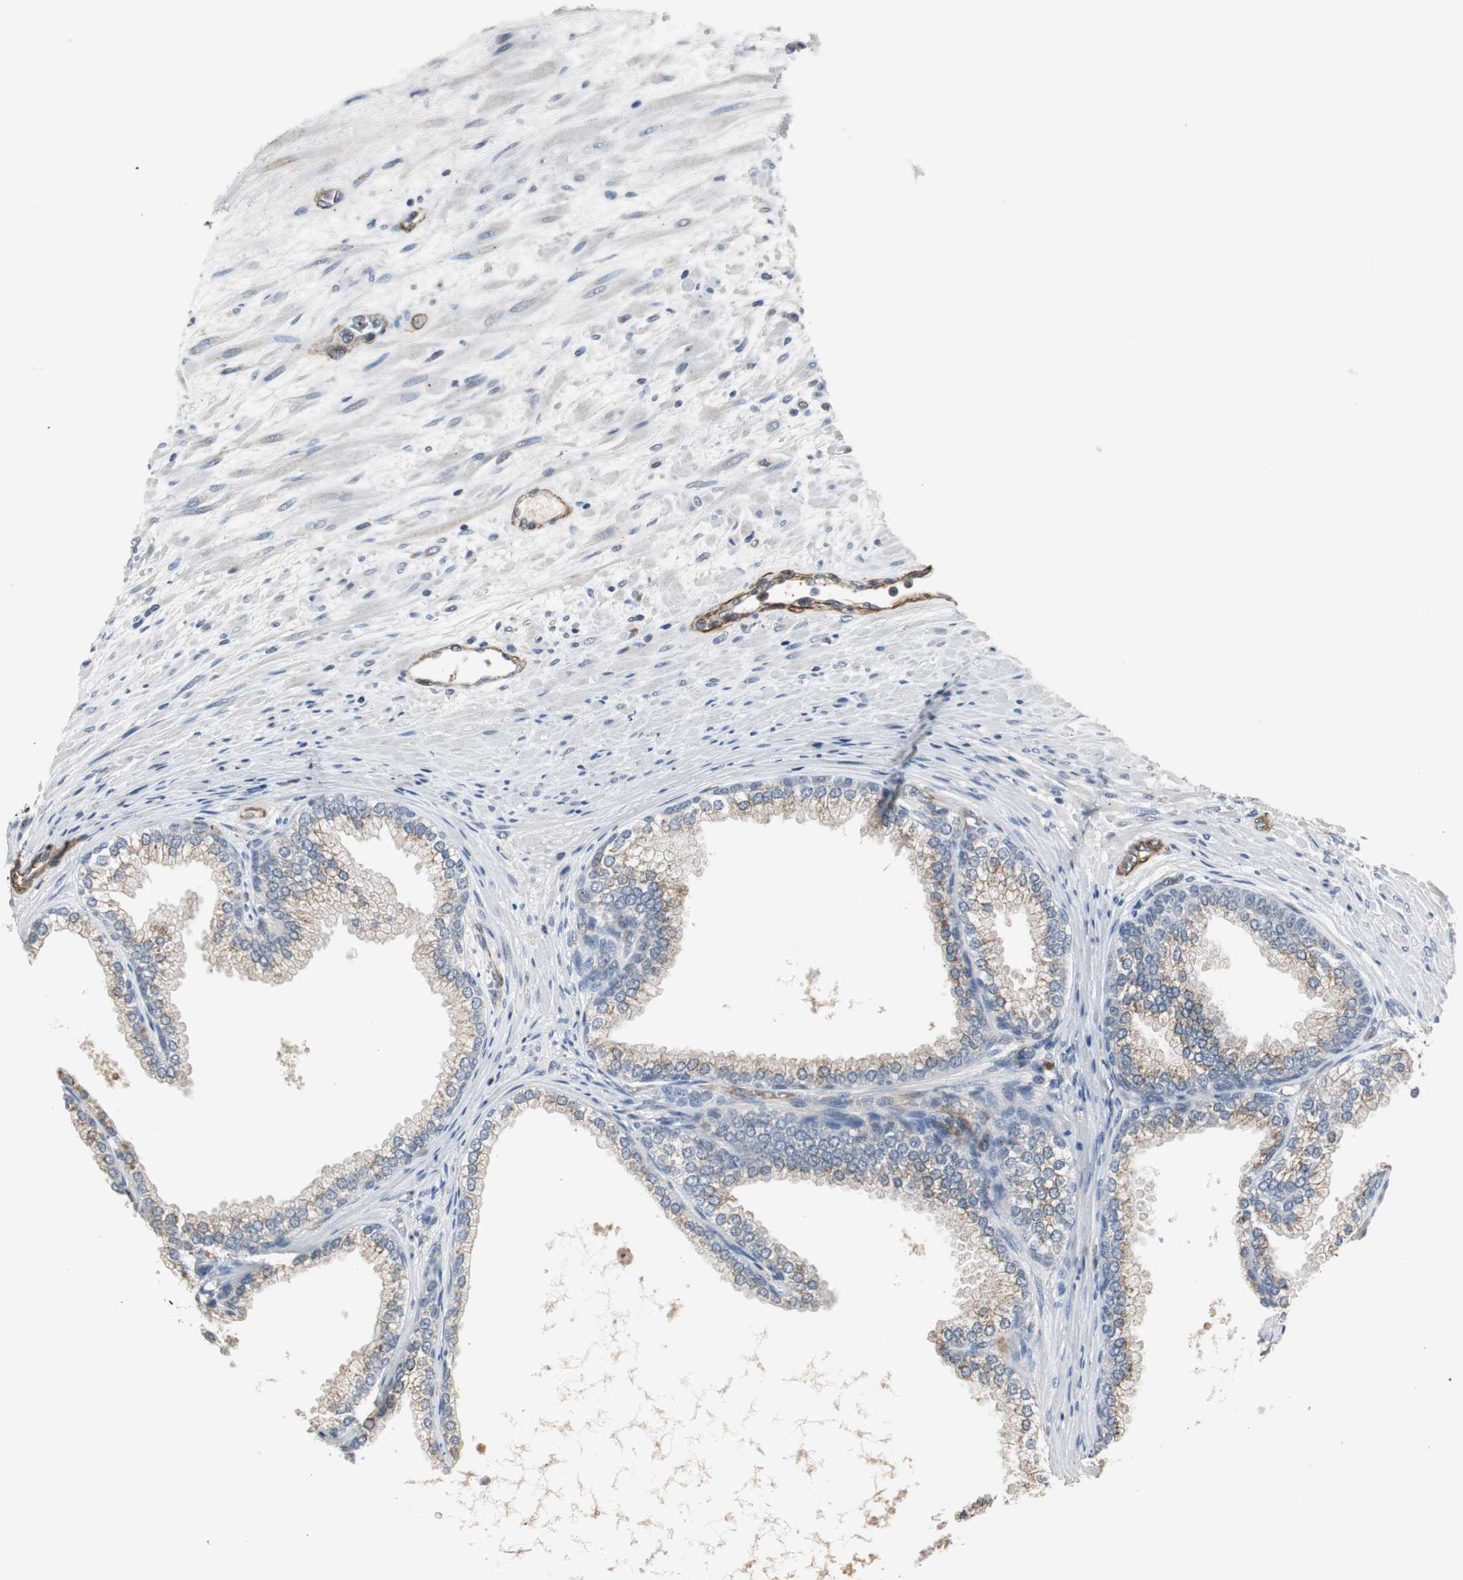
{"staining": {"intensity": "moderate", "quantity": "25%-75%", "location": "cytoplasmic/membranous"}, "tissue": "prostate", "cell_type": "Glandular cells", "image_type": "normal", "snomed": [{"axis": "morphology", "description": "Normal tissue, NOS"}, {"axis": "topography", "description": "Prostate"}], "caption": "IHC staining of unremarkable prostate, which displays medium levels of moderate cytoplasmic/membranous positivity in approximately 25%-75% of glandular cells indicating moderate cytoplasmic/membranous protein expression. The staining was performed using DAB (3,3'-diaminobenzidine) (brown) for protein detection and nuclei were counterstained in hematoxylin (blue).", "gene": "JTB", "patient": {"sex": "male", "age": 76}}